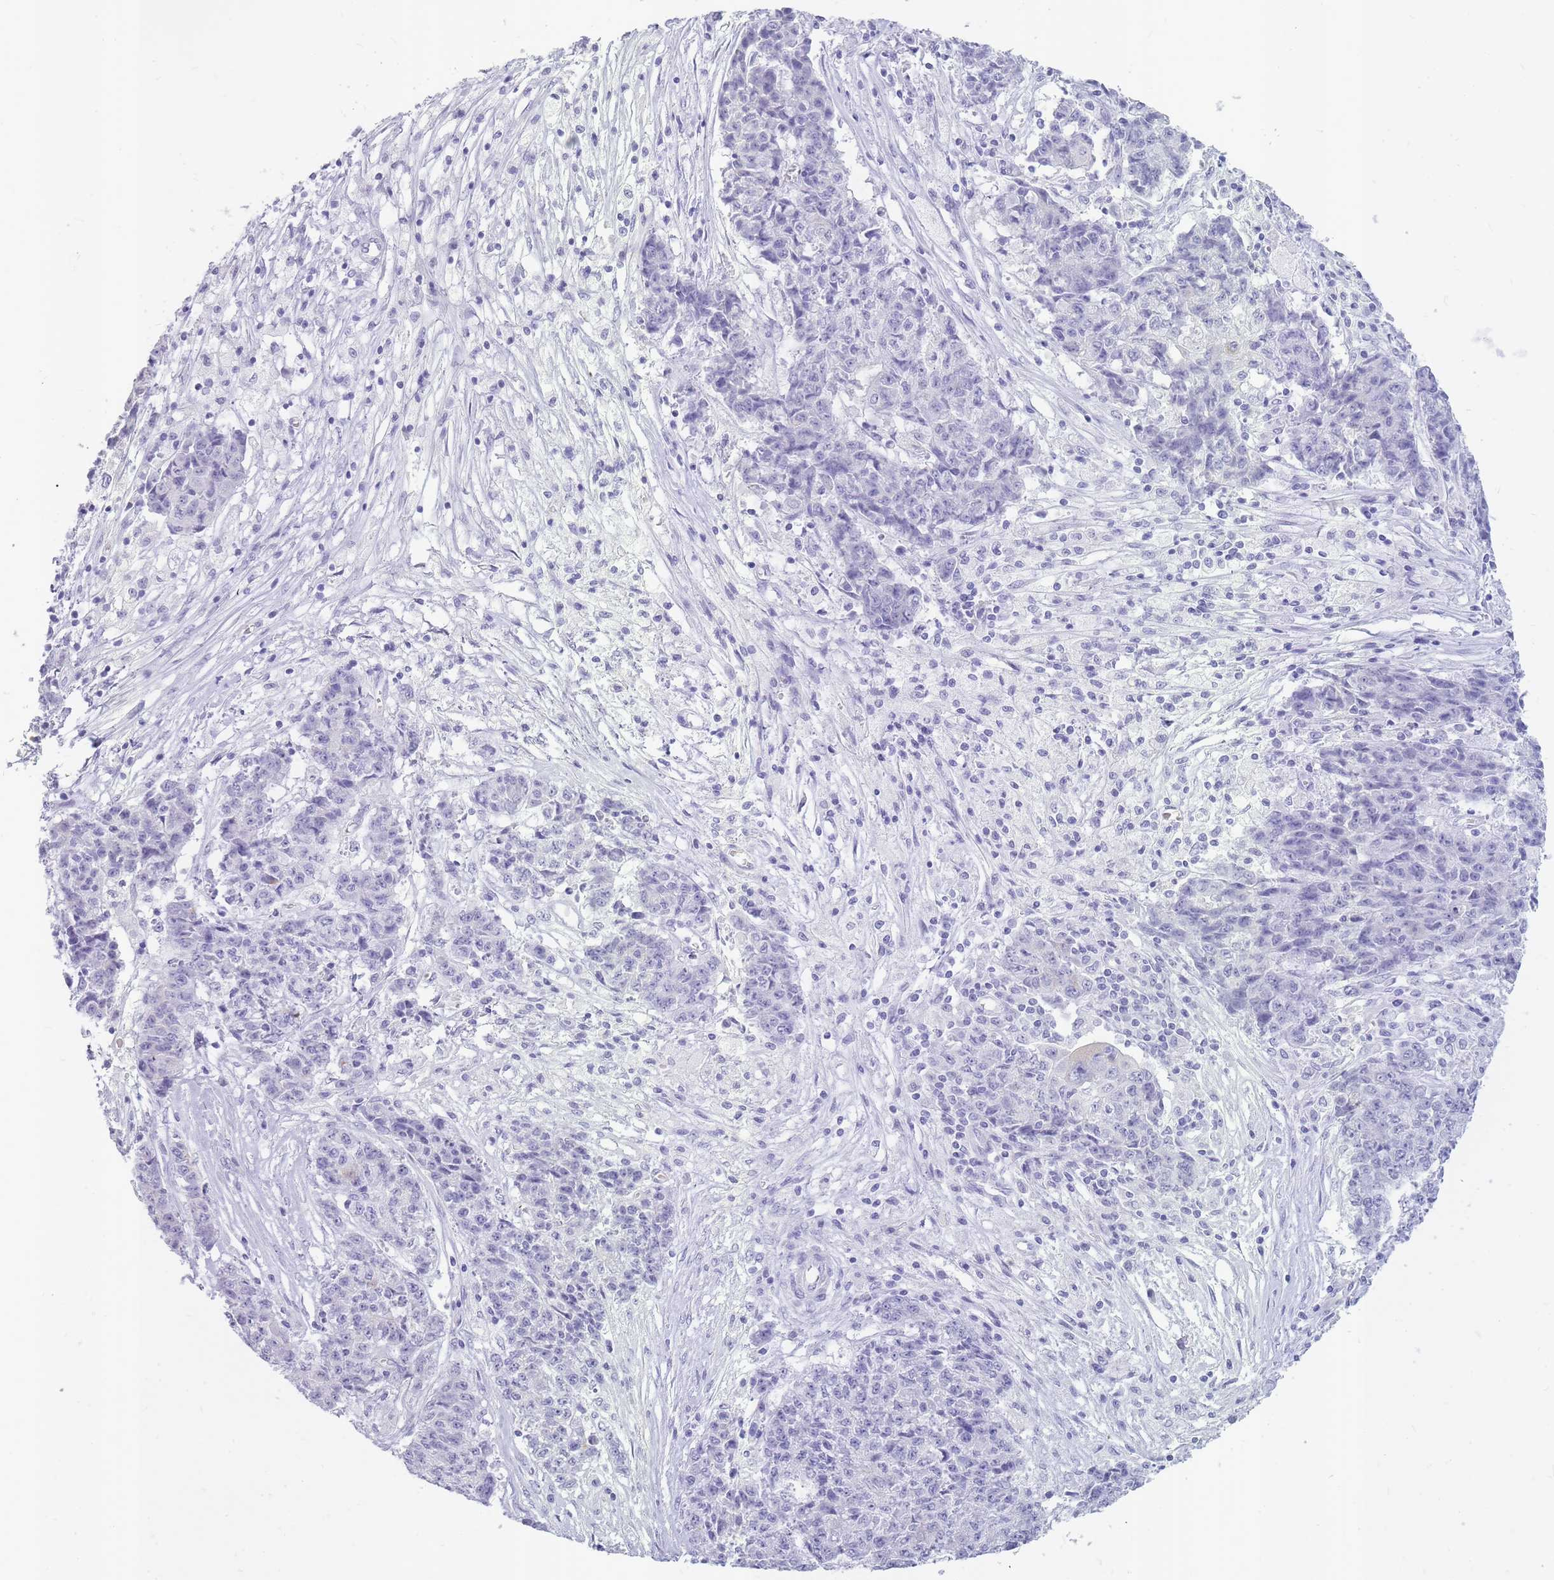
{"staining": {"intensity": "negative", "quantity": "none", "location": "none"}, "tissue": "ovarian cancer", "cell_type": "Tumor cells", "image_type": "cancer", "snomed": [{"axis": "morphology", "description": "Carcinoma, endometroid"}, {"axis": "topography", "description": "Ovary"}], "caption": "This photomicrograph is of ovarian cancer (endometroid carcinoma) stained with IHC to label a protein in brown with the nuclei are counter-stained blue. There is no expression in tumor cells.", "gene": "INS", "patient": {"sex": "female", "age": 42}}